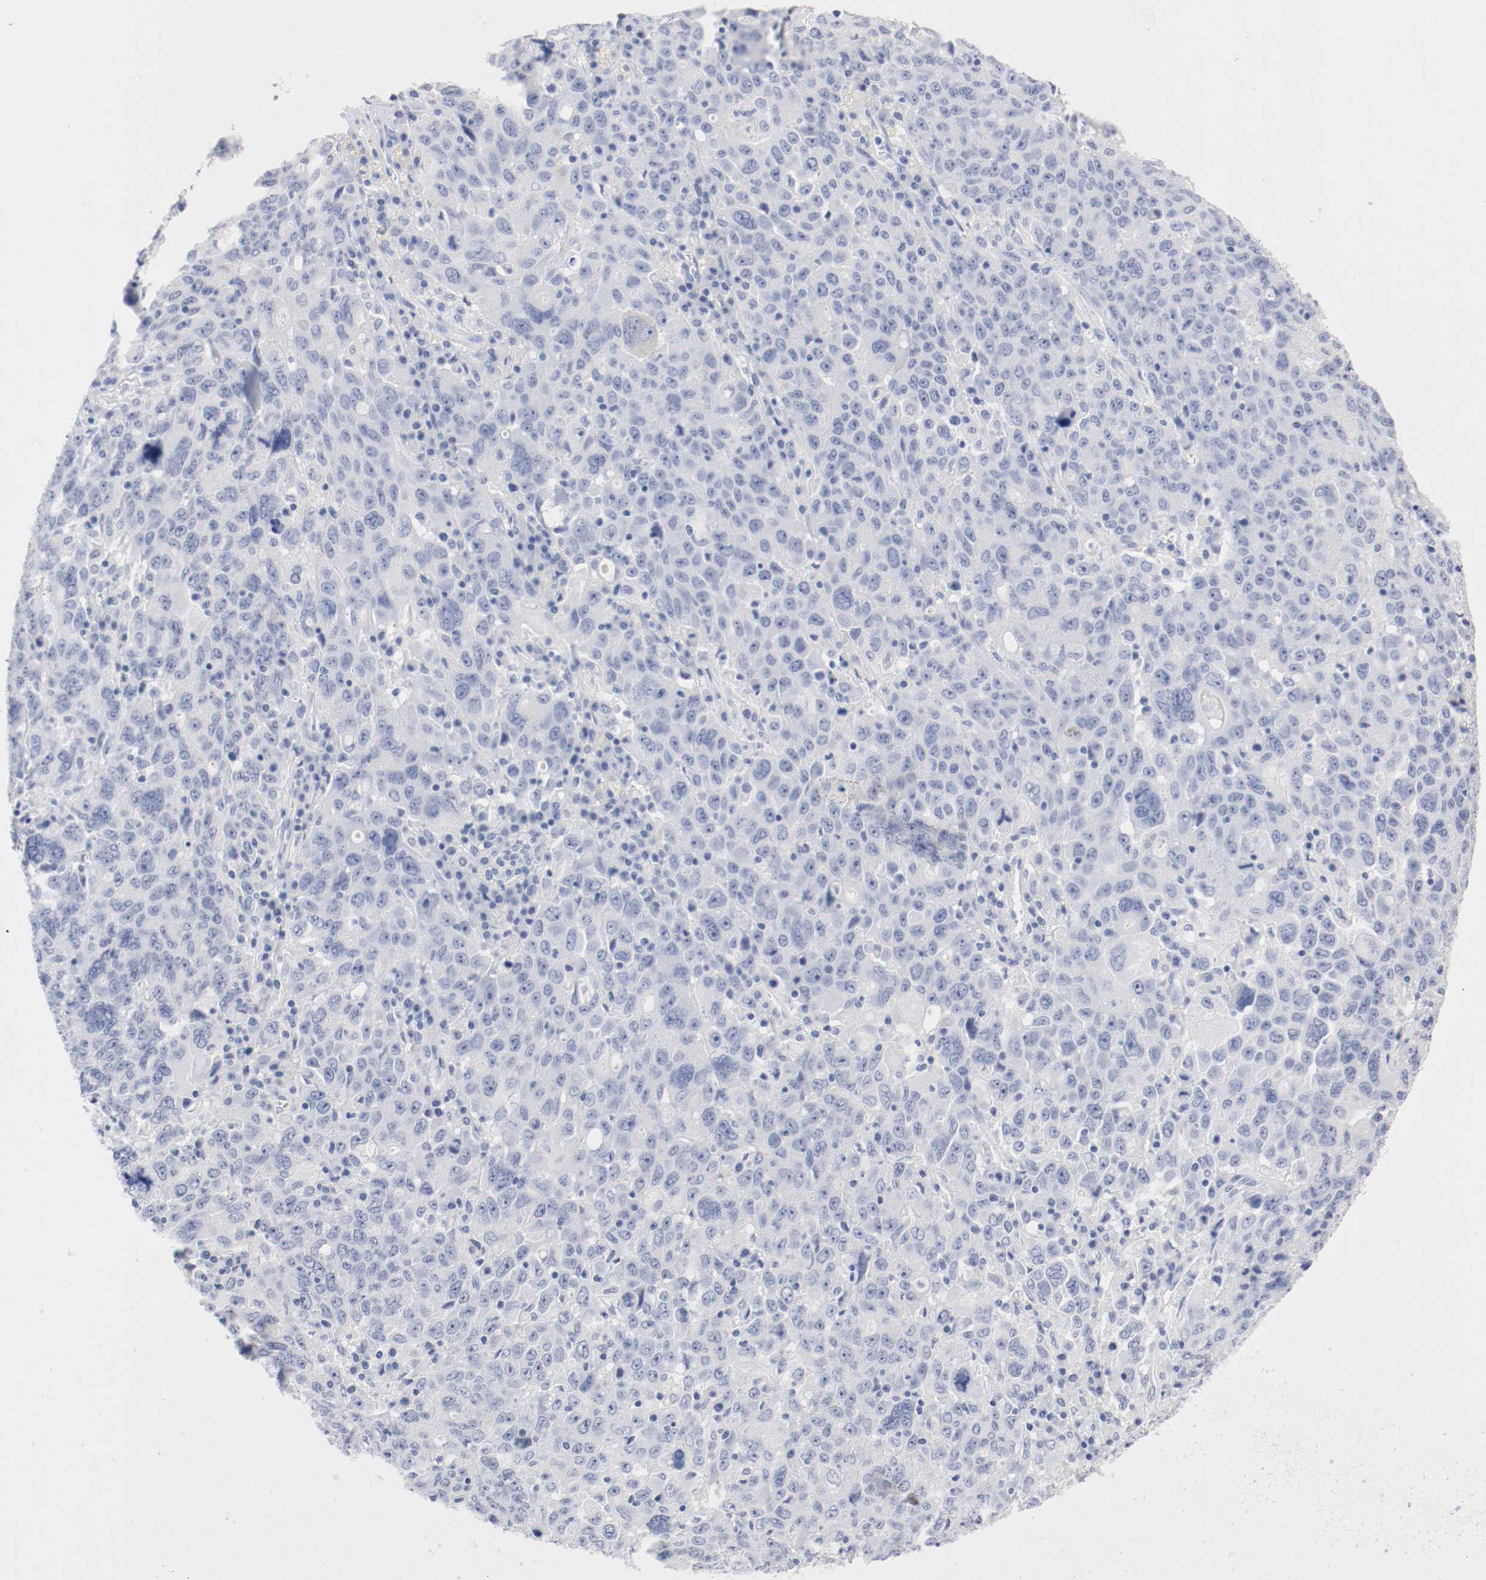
{"staining": {"intensity": "negative", "quantity": "none", "location": "none"}, "tissue": "ovarian cancer", "cell_type": "Tumor cells", "image_type": "cancer", "snomed": [{"axis": "morphology", "description": "Carcinoma, endometroid"}, {"axis": "topography", "description": "Ovary"}], "caption": "Immunohistochemistry histopathology image of neoplastic tissue: human endometroid carcinoma (ovarian) stained with DAB (3,3'-diaminobenzidine) exhibits no significant protein expression in tumor cells.", "gene": "GAD1", "patient": {"sex": "female", "age": 62}}